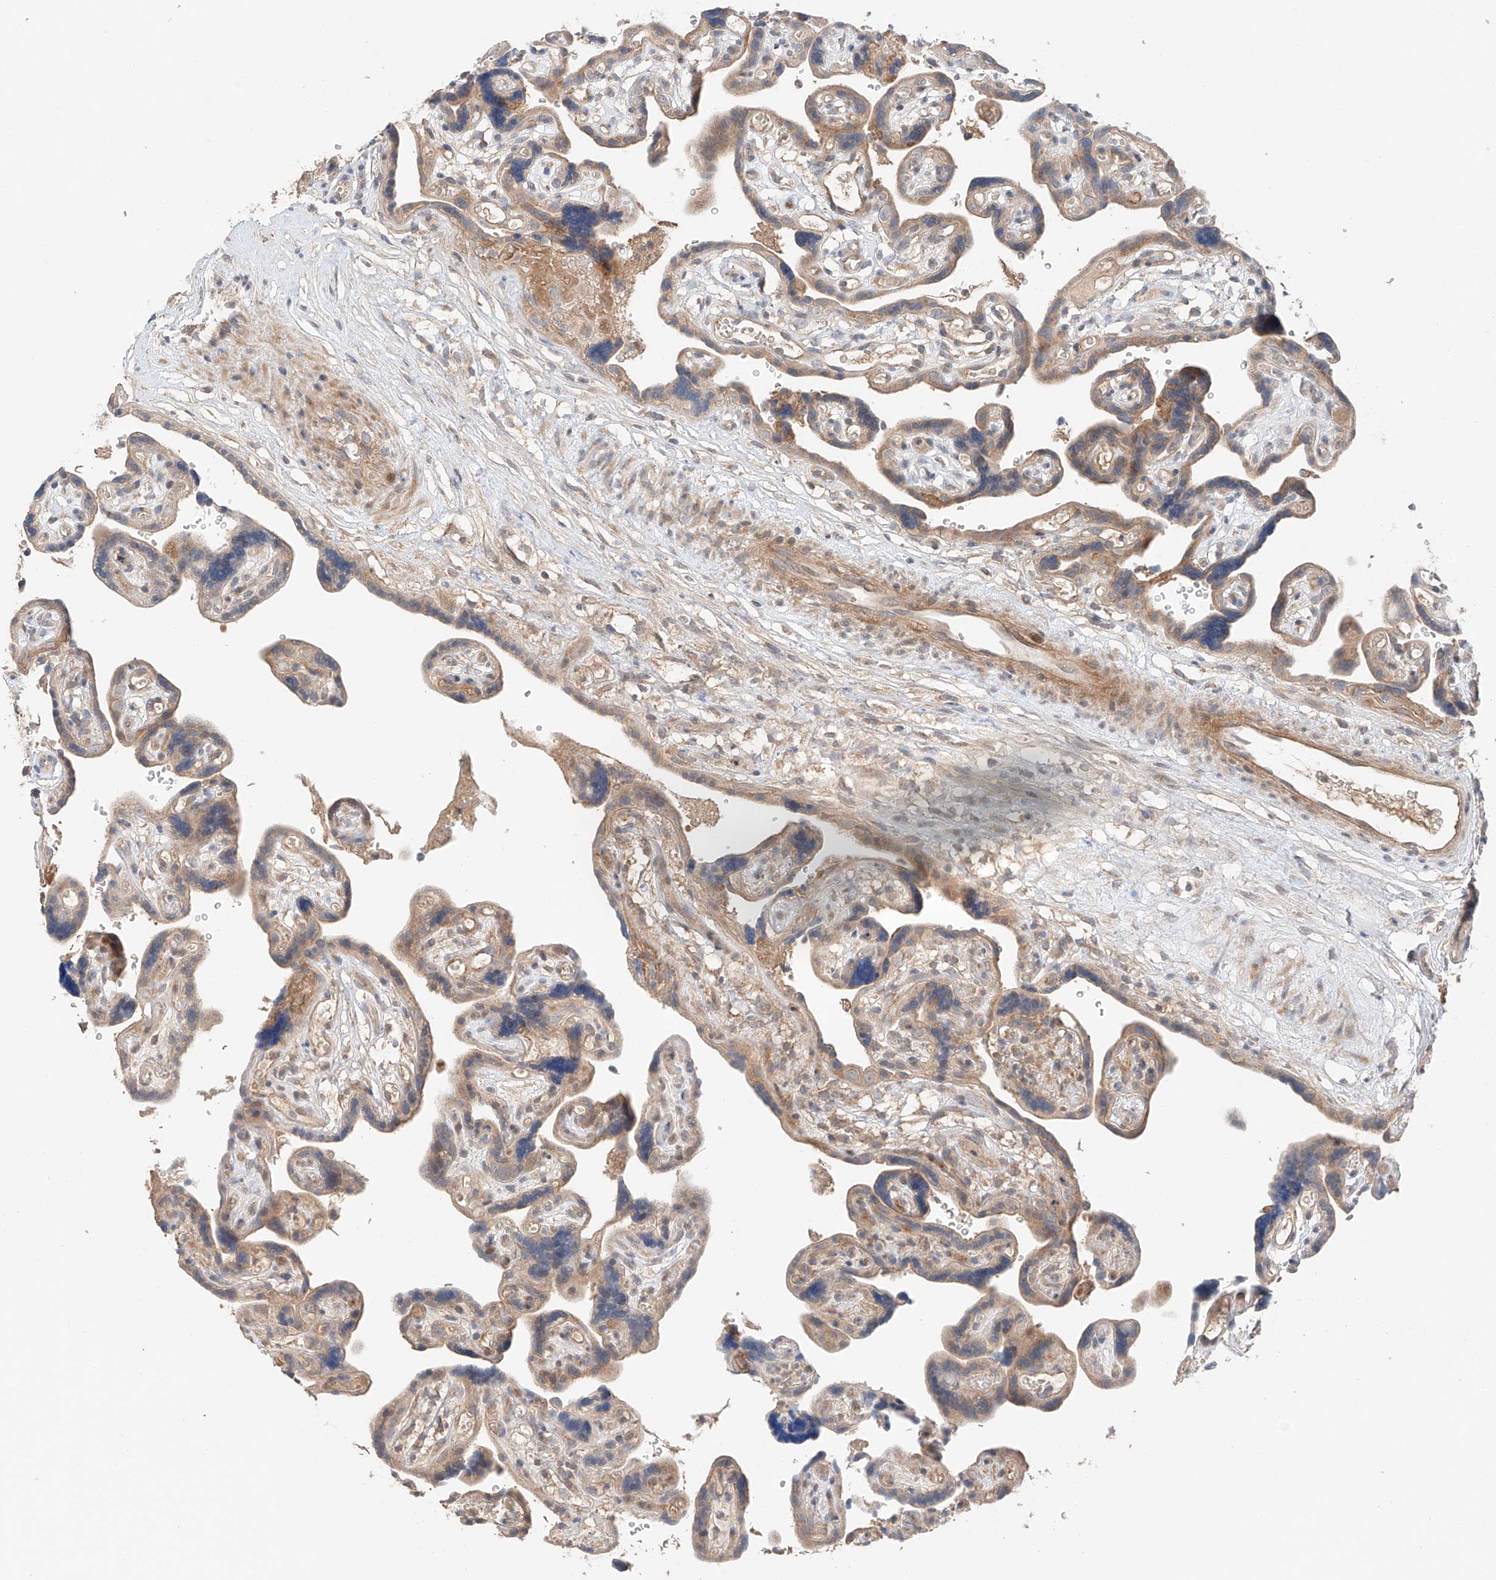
{"staining": {"intensity": "moderate", "quantity": ">75%", "location": "cytoplasmic/membranous"}, "tissue": "placenta", "cell_type": "Decidual cells", "image_type": "normal", "snomed": [{"axis": "morphology", "description": "Normal tissue, NOS"}, {"axis": "topography", "description": "Placenta"}], "caption": "IHC (DAB) staining of unremarkable placenta displays moderate cytoplasmic/membranous protein positivity in about >75% of decidual cells.", "gene": "XPNPEP1", "patient": {"sex": "female", "age": 30}}